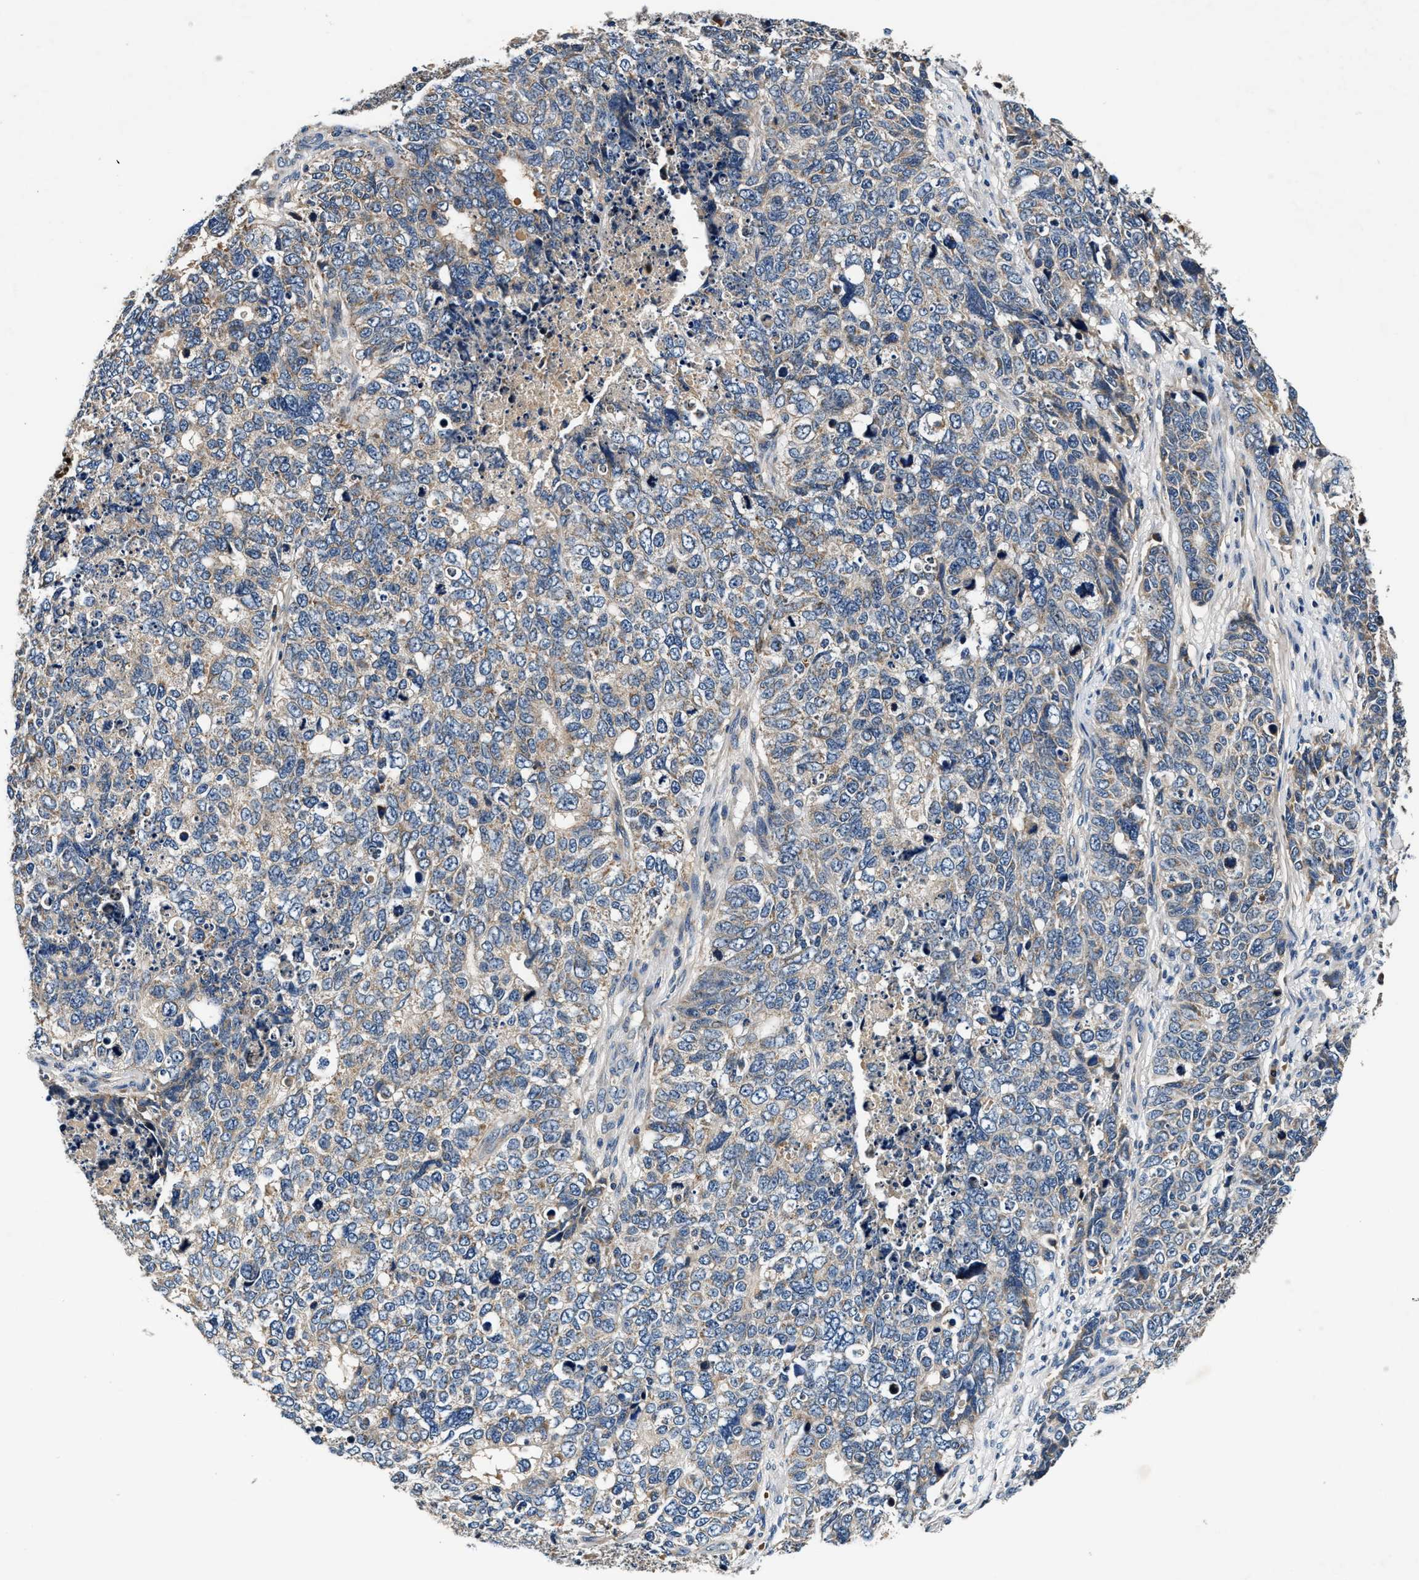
{"staining": {"intensity": "weak", "quantity": "25%-75%", "location": "cytoplasmic/membranous"}, "tissue": "cervical cancer", "cell_type": "Tumor cells", "image_type": "cancer", "snomed": [{"axis": "morphology", "description": "Squamous cell carcinoma, NOS"}, {"axis": "topography", "description": "Cervix"}], "caption": "Protein analysis of cervical squamous cell carcinoma tissue shows weak cytoplasmic/membranous positivity in approximately 25%-75% of tumor cells.", "gene": "IMMT", "patient": {"sex": "female", "age": 63}}